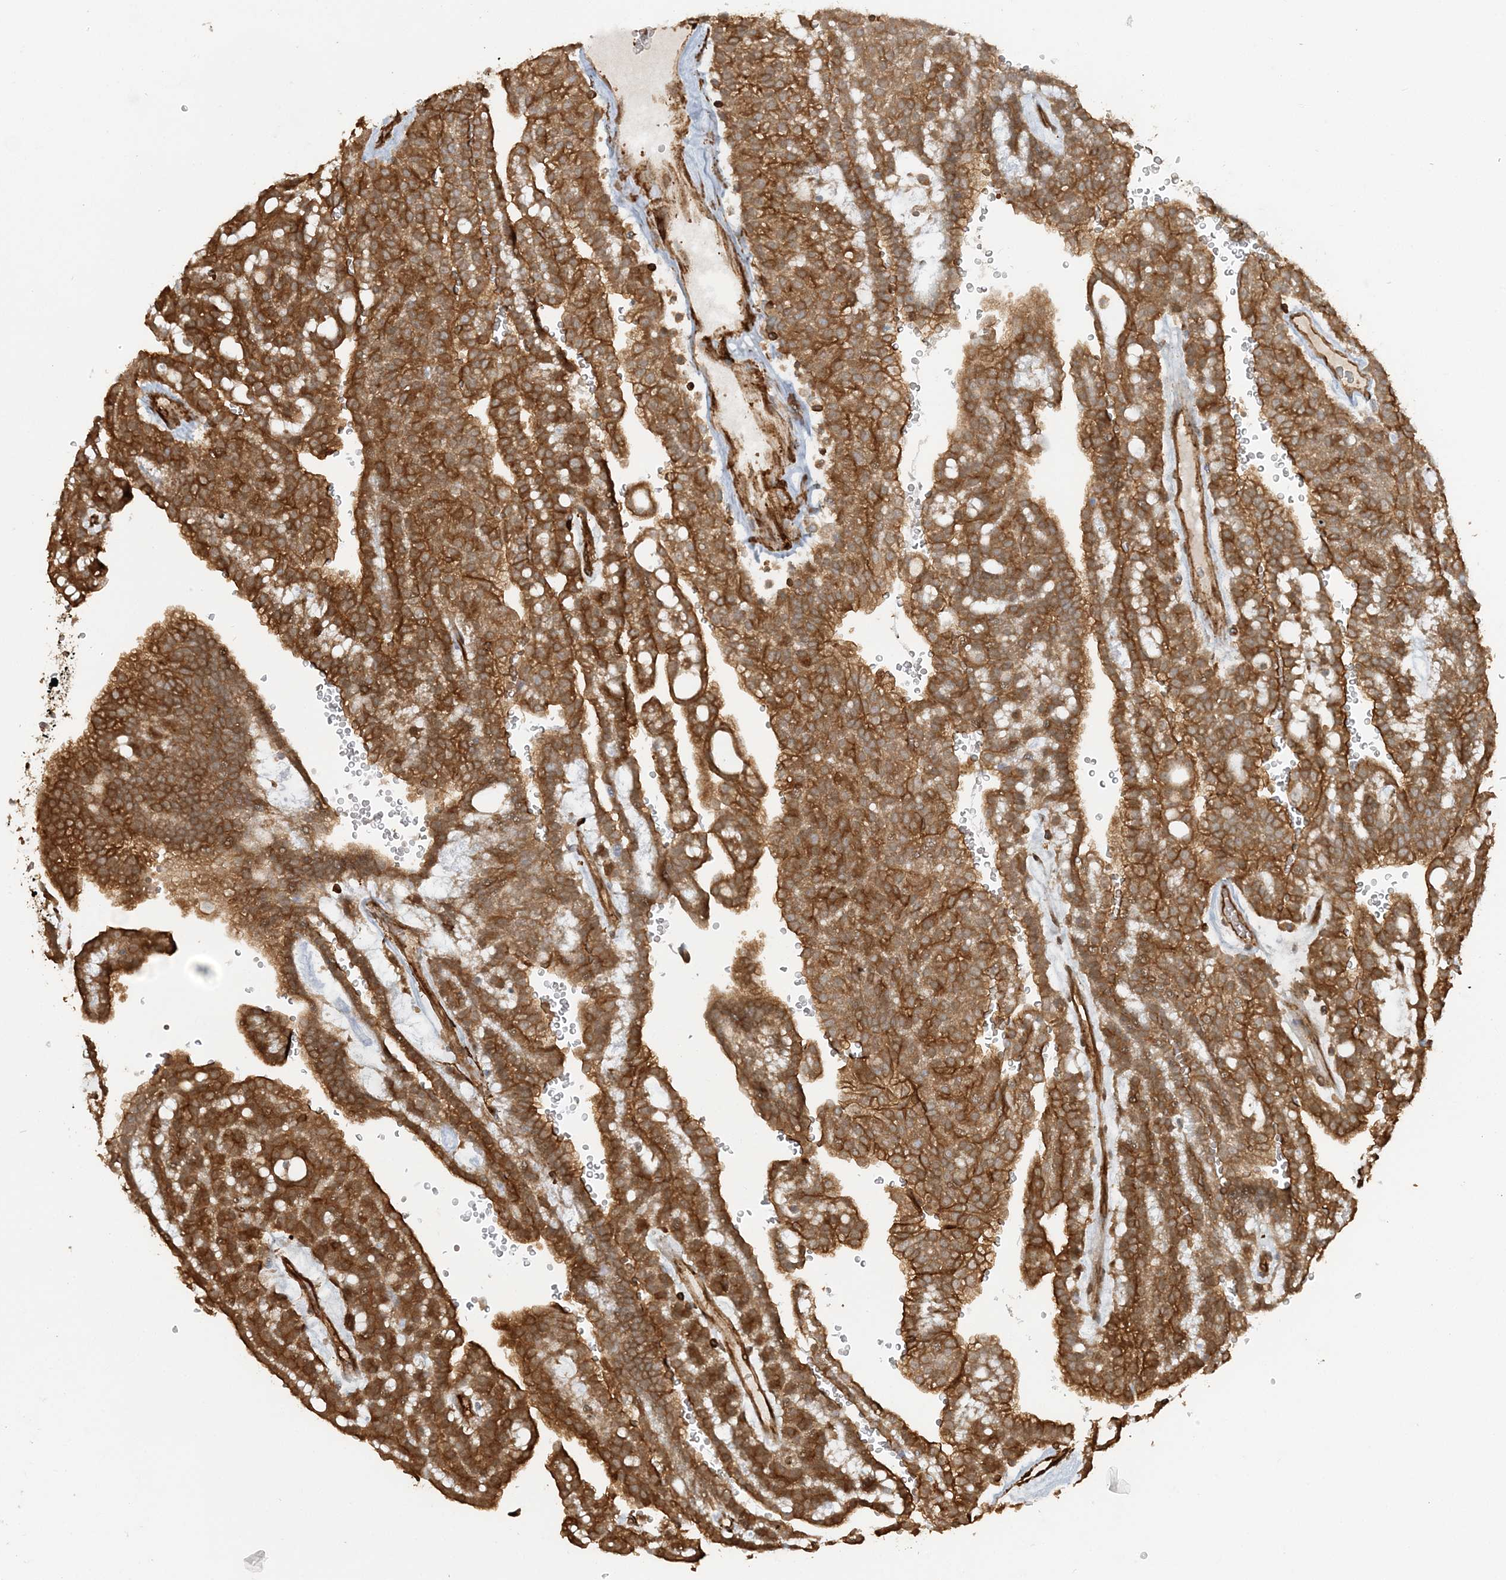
{"staining": {"intensity": "strong", "quantity": ">75%", "location": "cytoplasmic/membranous"}, "tissue": "renal cancer", "cell_type": "Tumor cells", "image_type": "cancer", "snomed": [{"axis": "morphology", "description": "Adenocarcinoma, NOS"}, {"axis": "topography", "description": "Kidney"}], "caption": "IHC of renal adenocarcinoma displays high levels of strong cytoplasmic/membranous positivity in about >75% of tumor cells. The protein is stained brown, and the nuclei are stained in blue (DAB (3,3'-diaminobenzidine) IHC with brightfield microscopy, high magnification).", "gene": "DSTN", "patient": {"sex": "male", "age": 63}}